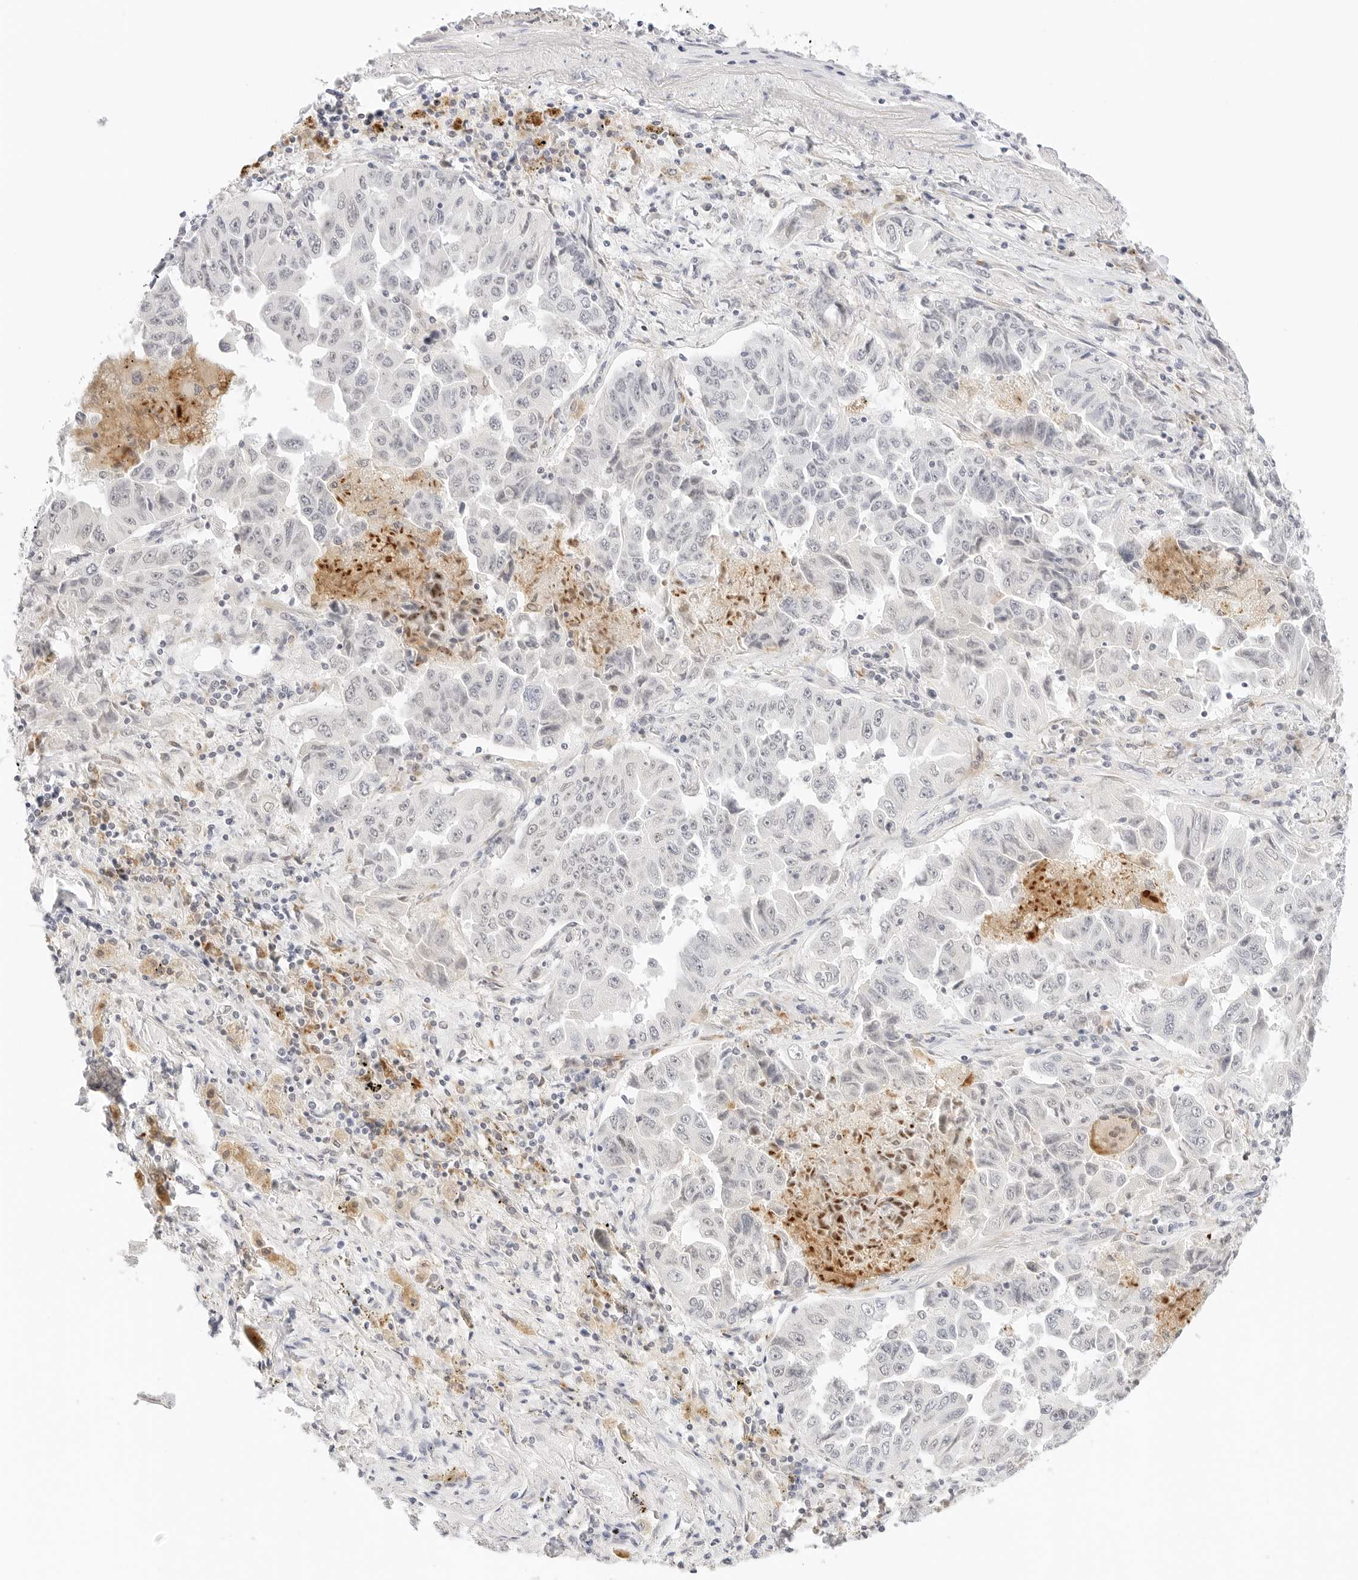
{"staining": {"intensity": "negative", "quantity": "none", "location": "none"}, "tissue": "lung cancer", "cell_type": "Tumor cells", "image_type": "cancer", "snomed": [{"axis": "morphology", "description": "Adenocarcinoma, NOS"}, {"axis": "topography", "description": "Lung"}], "caption": "Protein analysis of lung cancer (adenocarcinoma) exhibits no significant positivity in tumor cells.", "gene": "XKR4", "patient": {"sex": "female", "age": 51}}